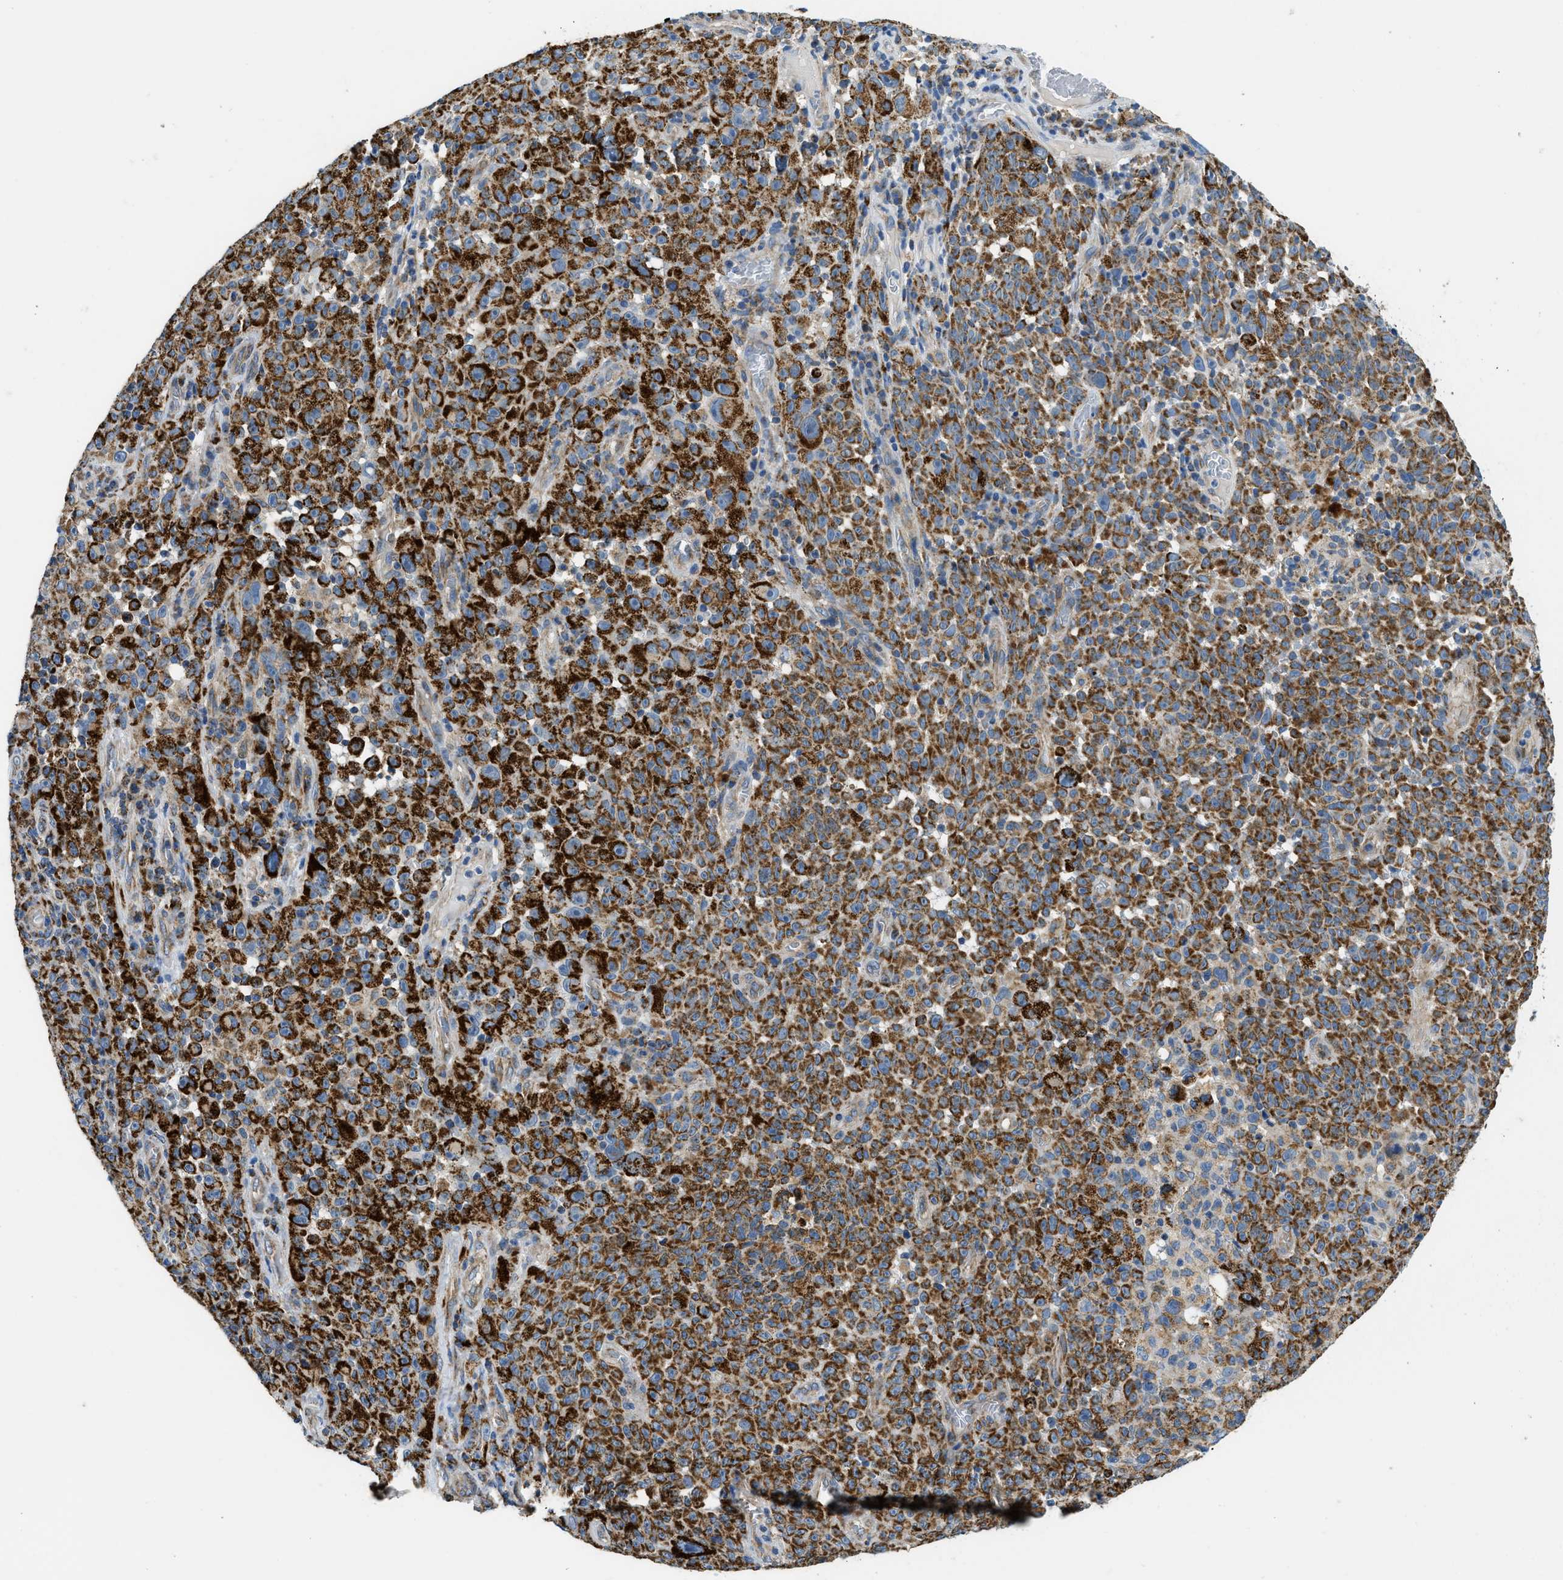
{"staining": {"intensity": "strong", "quantity": ">75%", "location": "cytoplasmic/membranous"}, "tissue": "melanoma", "cell_type": "Tumor cells", "image_type": "cancer", "snomed": [{"axis": "morphology", "description": "Malignant melanoma, NOS"}, {"axis": "topography", "description": "Skin"}], "caption": "Immunohistochemistry histopathology image of human malignant melanoma stained for a protein (brown), which demonstrates high levels of strong cytoplasmic/membranous positivity in about >75% of tumor cells.", "gene": "STK33", "patient": {"sex": "female", "age": 82}}